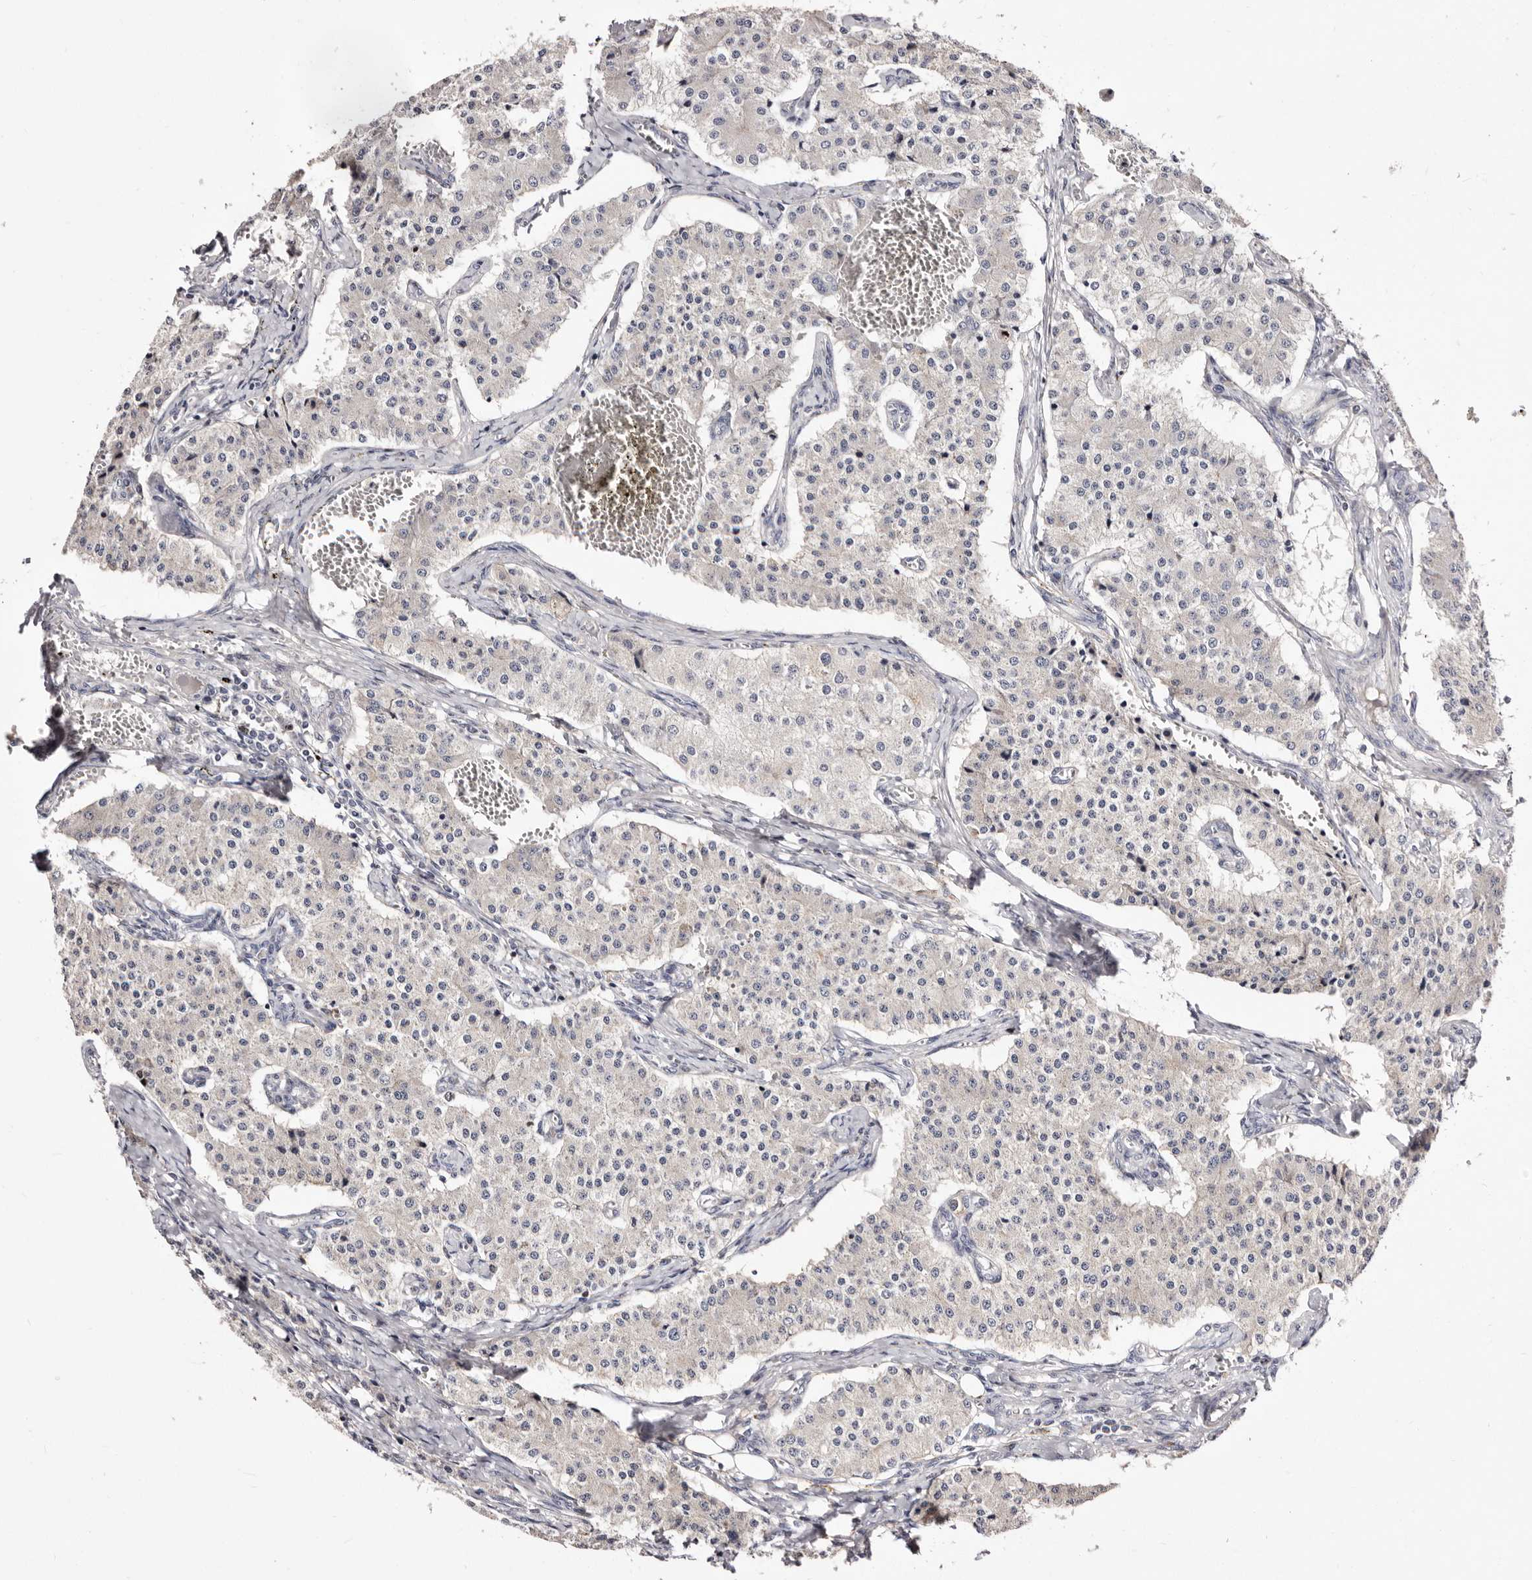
{"staining": {"intensity": "negative", "quantity": "none", "location": "none"}, "tissue": "carcinoid", "cell_type": "Tumor cells", "image_type": "cancer", "snomed": [{"axis": "morphology", "description": "Carcinoid, malignant, NOS"}, {"axis": "topography", "description": "Colon"}], "caption": "This photomicrograph is of malignant carcinoid stained with immunohistochemistry to label a protein in brown with the nuclei are counter-stained blue. There is no staining in tumor cells. (IHC, brightfield microscopy, high magnification).", "gene": "CDCA8", "patient": {"sex": "female", "age": 52}}